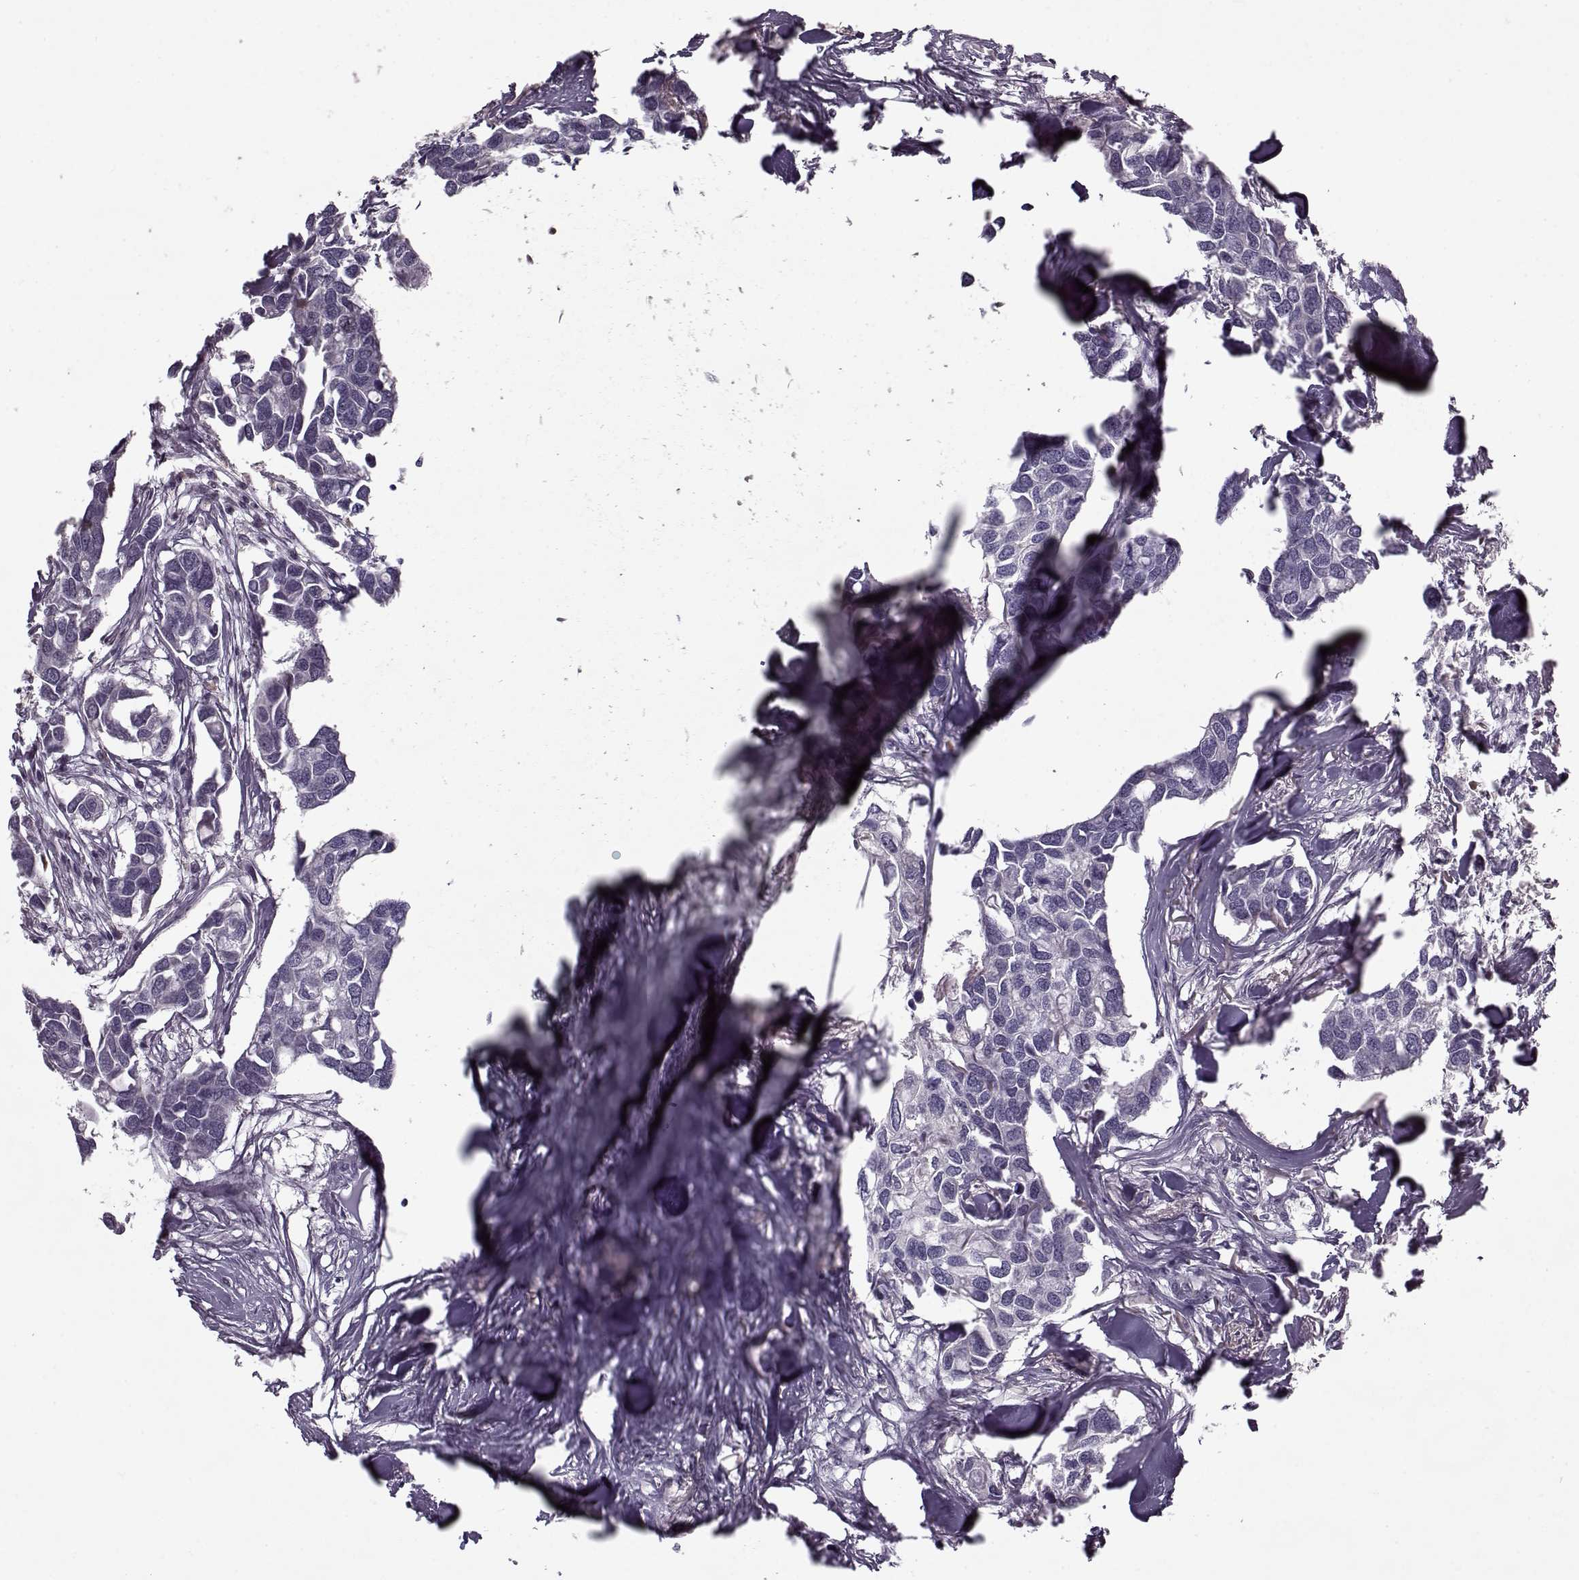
{"staining": {"intensity": "negative", "quantity": "none", "location": "none"}, "tissue": "breast cancer", "cell_type": "Tumor cells", "image_type": "cancer", "snomed": [{"axis": "morphology", "description": "Duct carcinoma"}, {"axis": "topography", "description": "Breast"}], "caption": "High magnification brightfield microscopy of breast cancer stained with DAB (brown) and counterstained with hematoxylin (blue): tumor cells show no significant positivity.", "gene": "KRT9", "patient": {"sex": "female", "age": 83}}